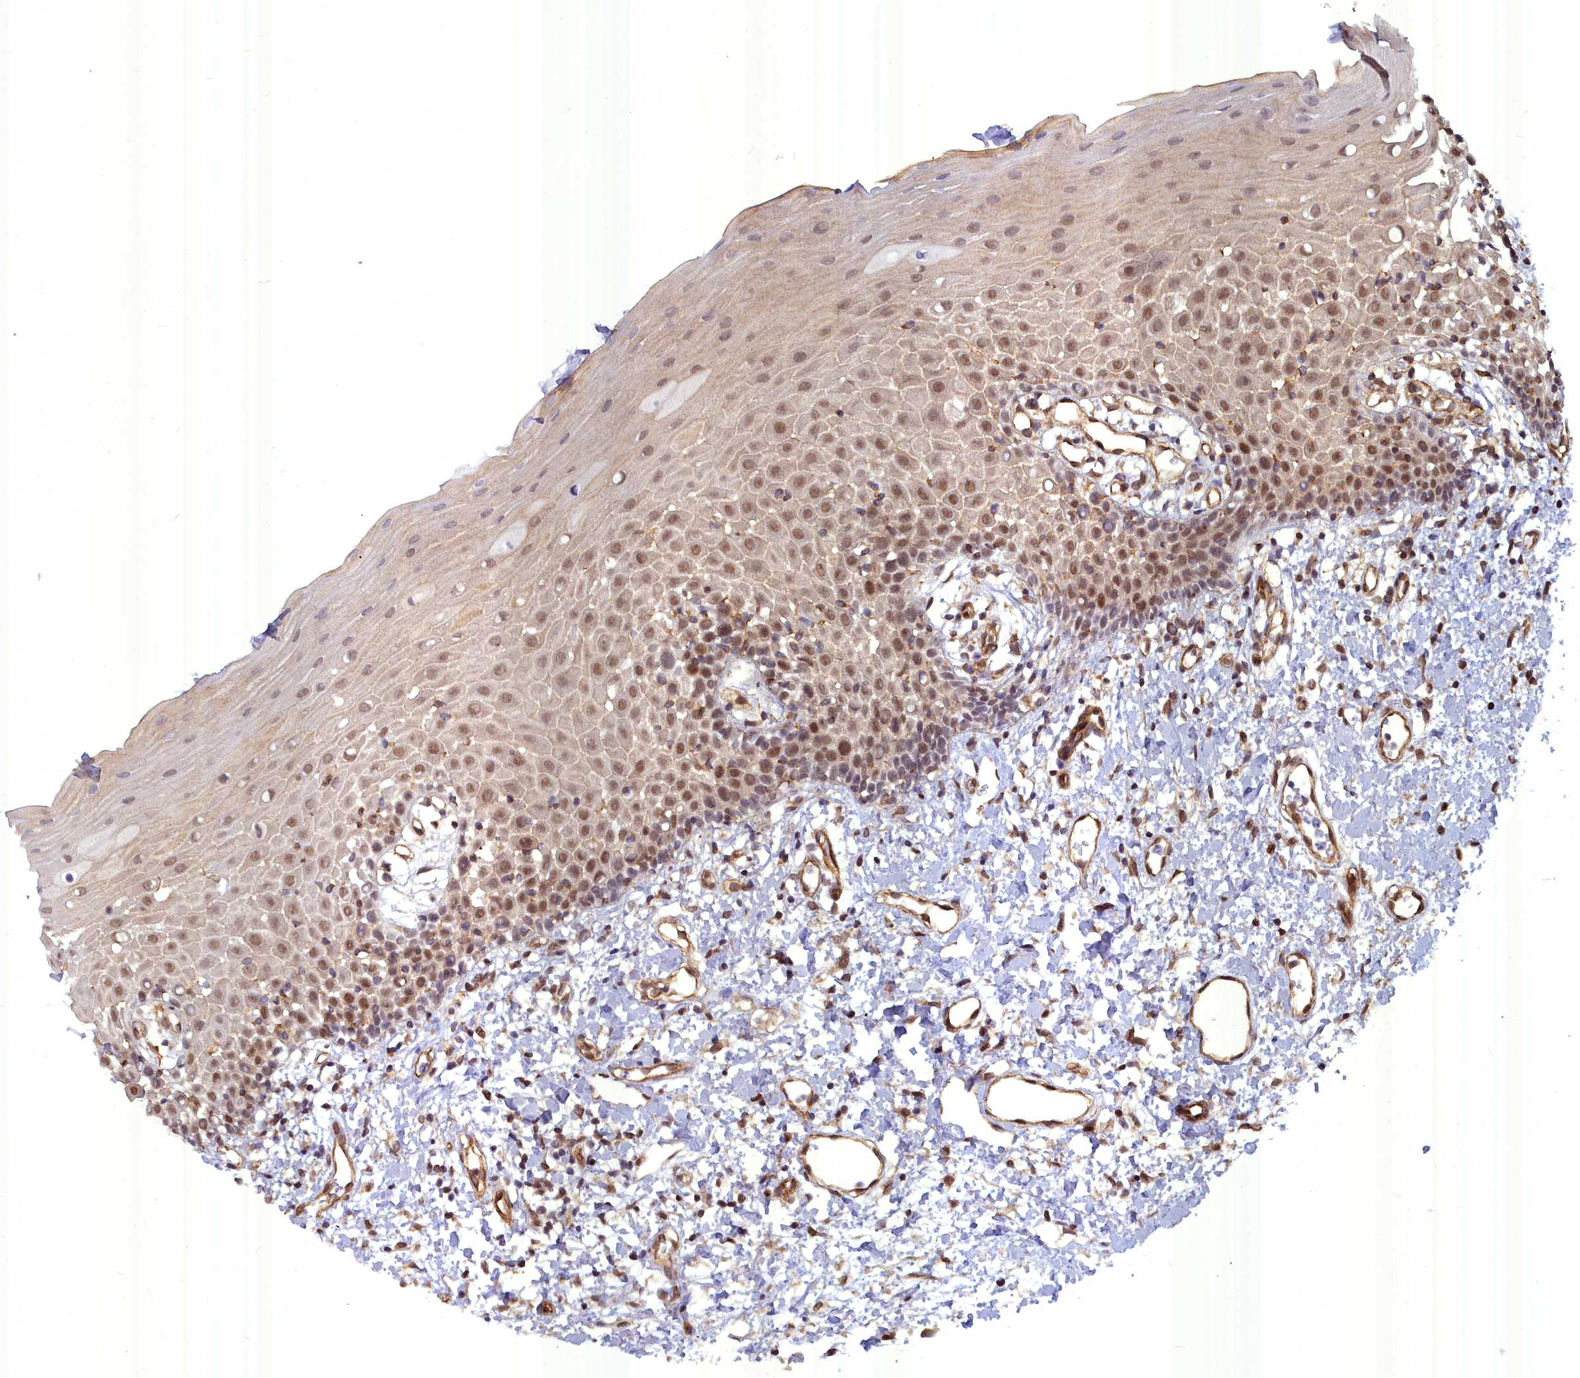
{"staining": {"intensity": "moderate", "quantity": ">75%", "location": "cytoplasmic/membranous,nuclear"}, "tissue": "oral mucosa", "cell_type": "Squamous epithelial cells", "image_type": "normal", "snomed": [{"axis": "morphology", "description": "Normal tissue, NOS"}, {"axis": "topography", "description": "Oral tissue"}], "caption": "DAB immunohistochemical staining of unremarkable human oral mucosa reveals moderate cytoplasmic/membranous,nuclear protein positivity in approximately >75% of squamous epithelial cells. The staining is performed using DAB (3,3'-diaminobenzidine) brown chromogen to label protein expression. The nuclei are counter-stained blue using hematoxylin.", "gene": "YJU2", "patient": {"sex": "female", "age": 70}}